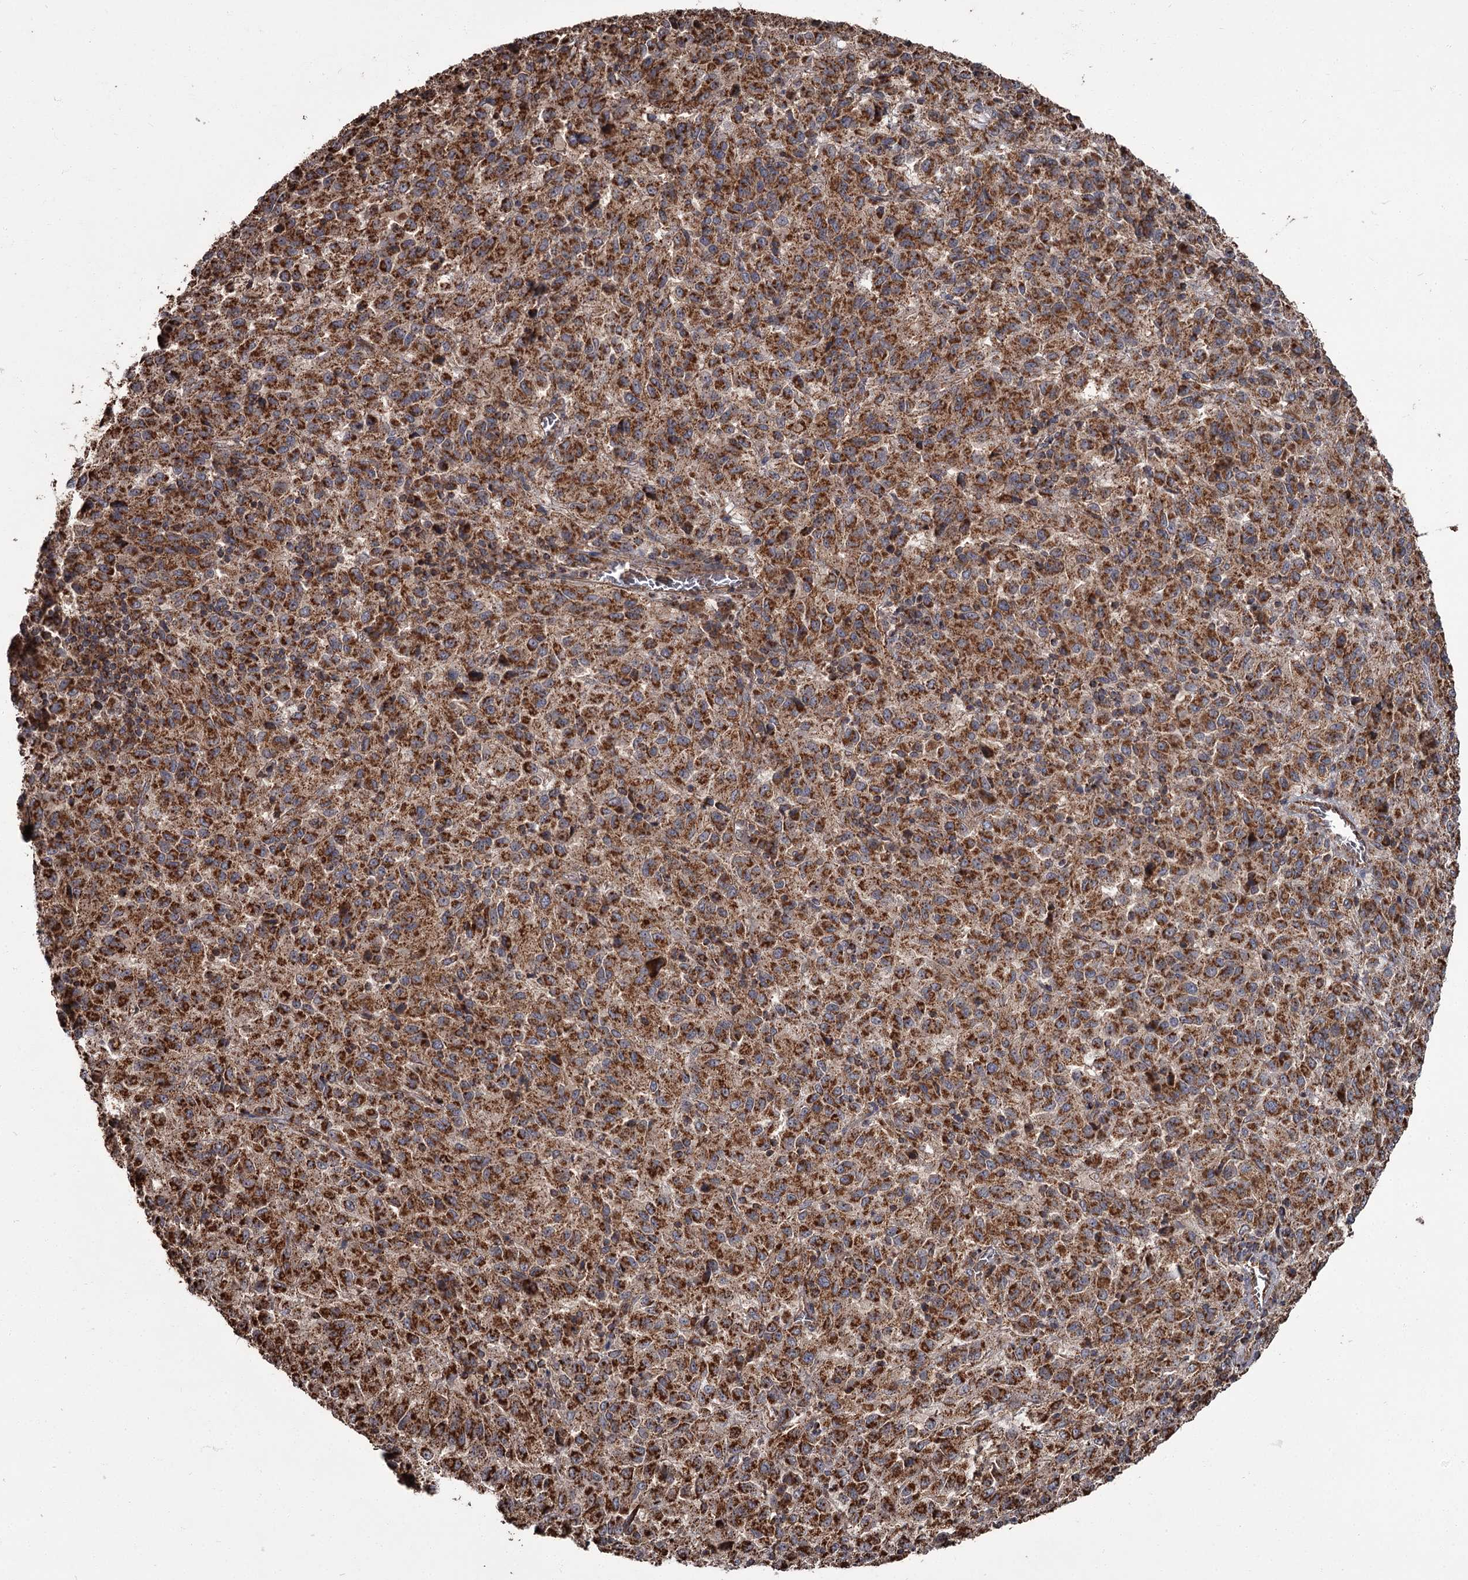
{"staining": {"intensity": "strong", "quantity": ">75%", "location": "cytoplasmic/membranous"}, "tissue": "melanoma", "cell_type": "Tumor cells", "image_type": "cancer", "snomed": [{"axis": "morphology", "description": "Malignant melanoma, Metastatic site"}, {"axis": "topography", "description": "Lung"}], "caption": "The micrograph reveals a brown stain indicating the presence of a protein in the cytoplasmic/membranous of tumor cells in melanoma.", "gene": "THAP9", "patient": {"sex": "male", "age": 64}}